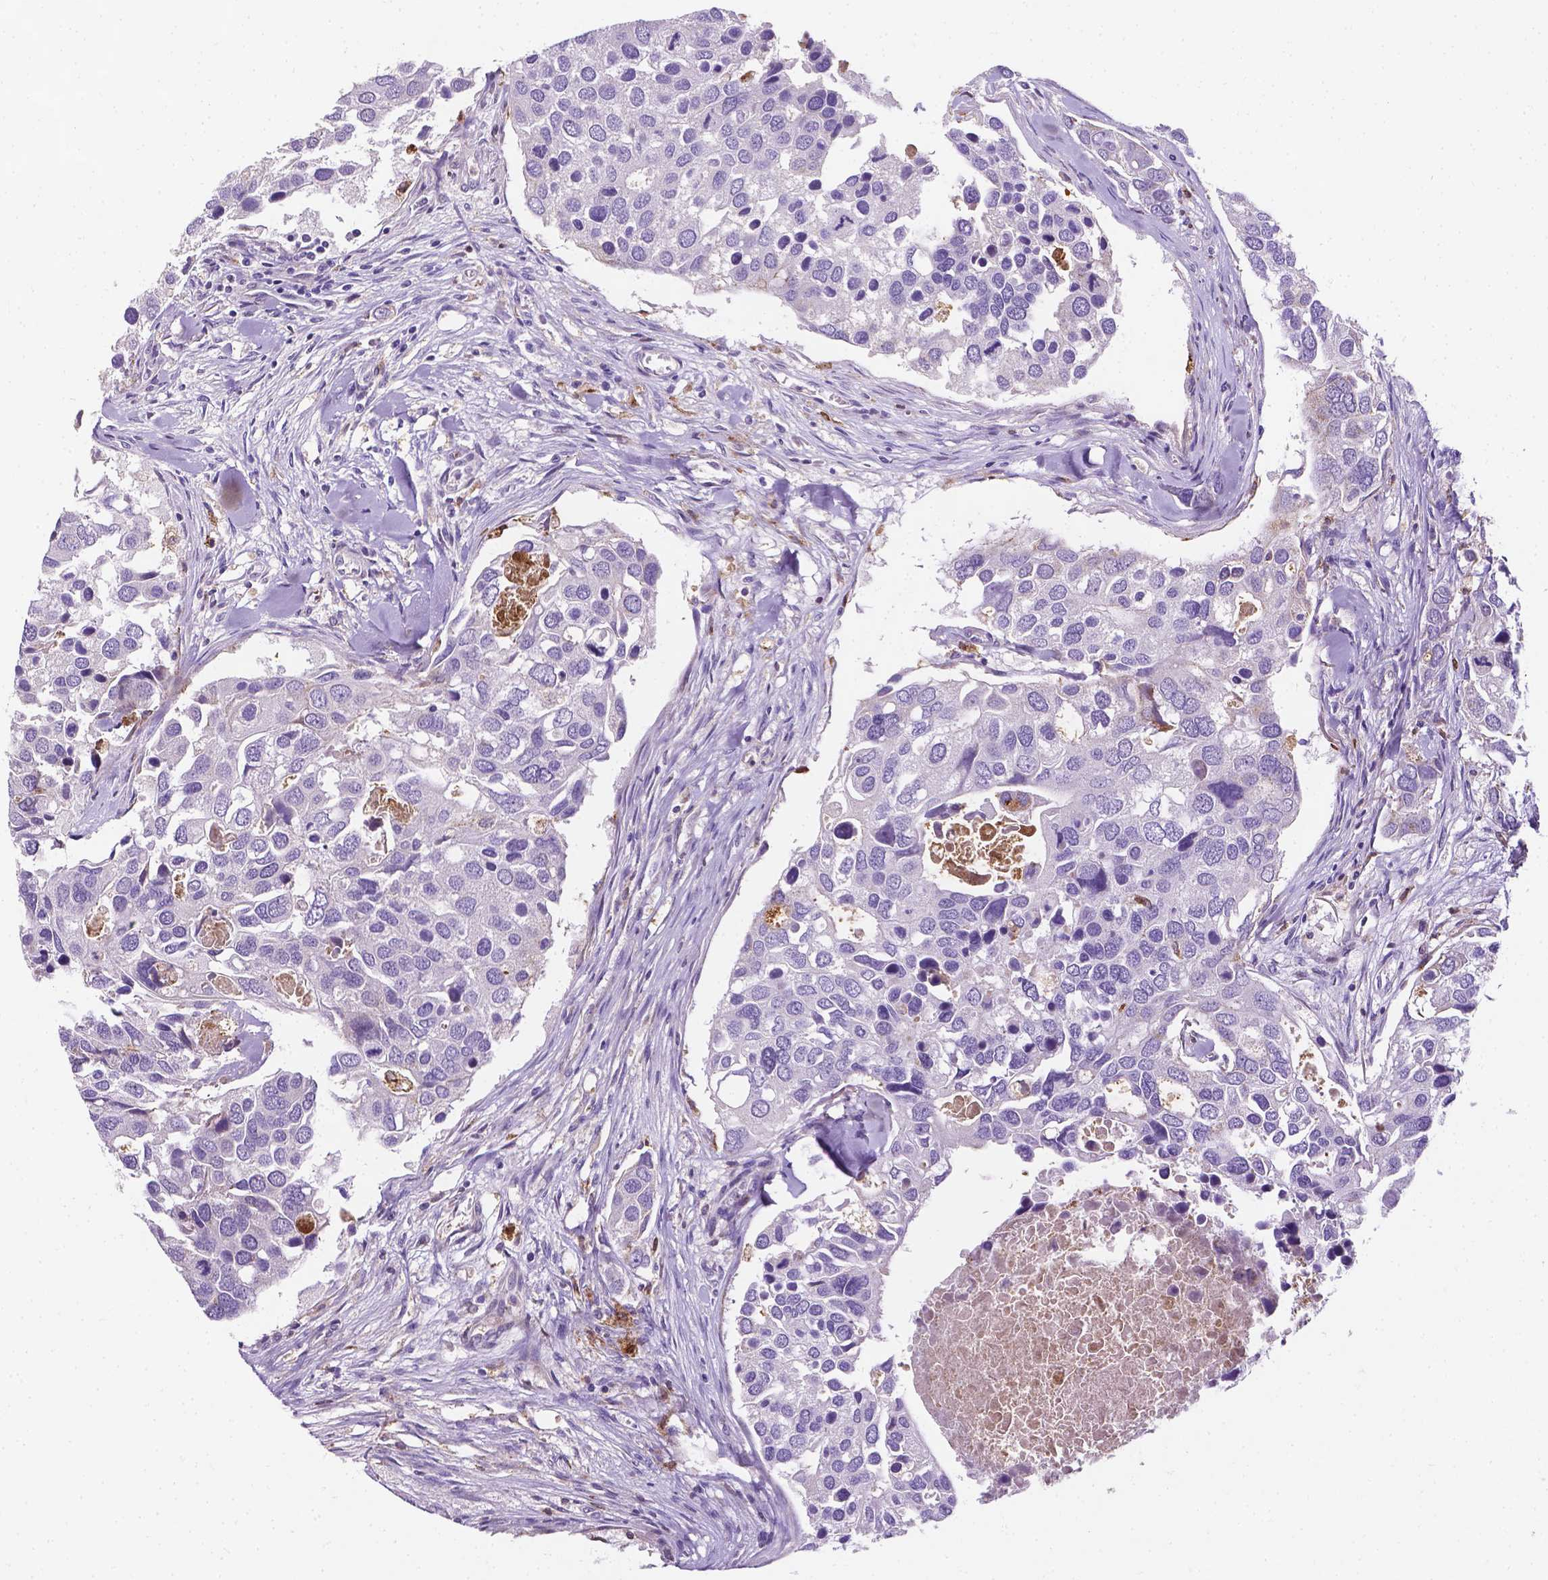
{"staining": {"intensity": "negative", "quantity": "none", "location": "none"}, "tissue": "breast cancer", "cell_type": "Tumor cells", "image_type": "cancer", "snomed": [{"axis": "morphology", "description": "Duct carcinoma"}, {"axis": "topography", "description": "Breast"}], "caption": "High power microscopy histopathology image of an IHC histopathology image of breast infiltrating ductal carcinoma, revealing no significant positivity in tumor cells.", "gene": "APOE", "patient": {"sex": "female", "age": 83}}